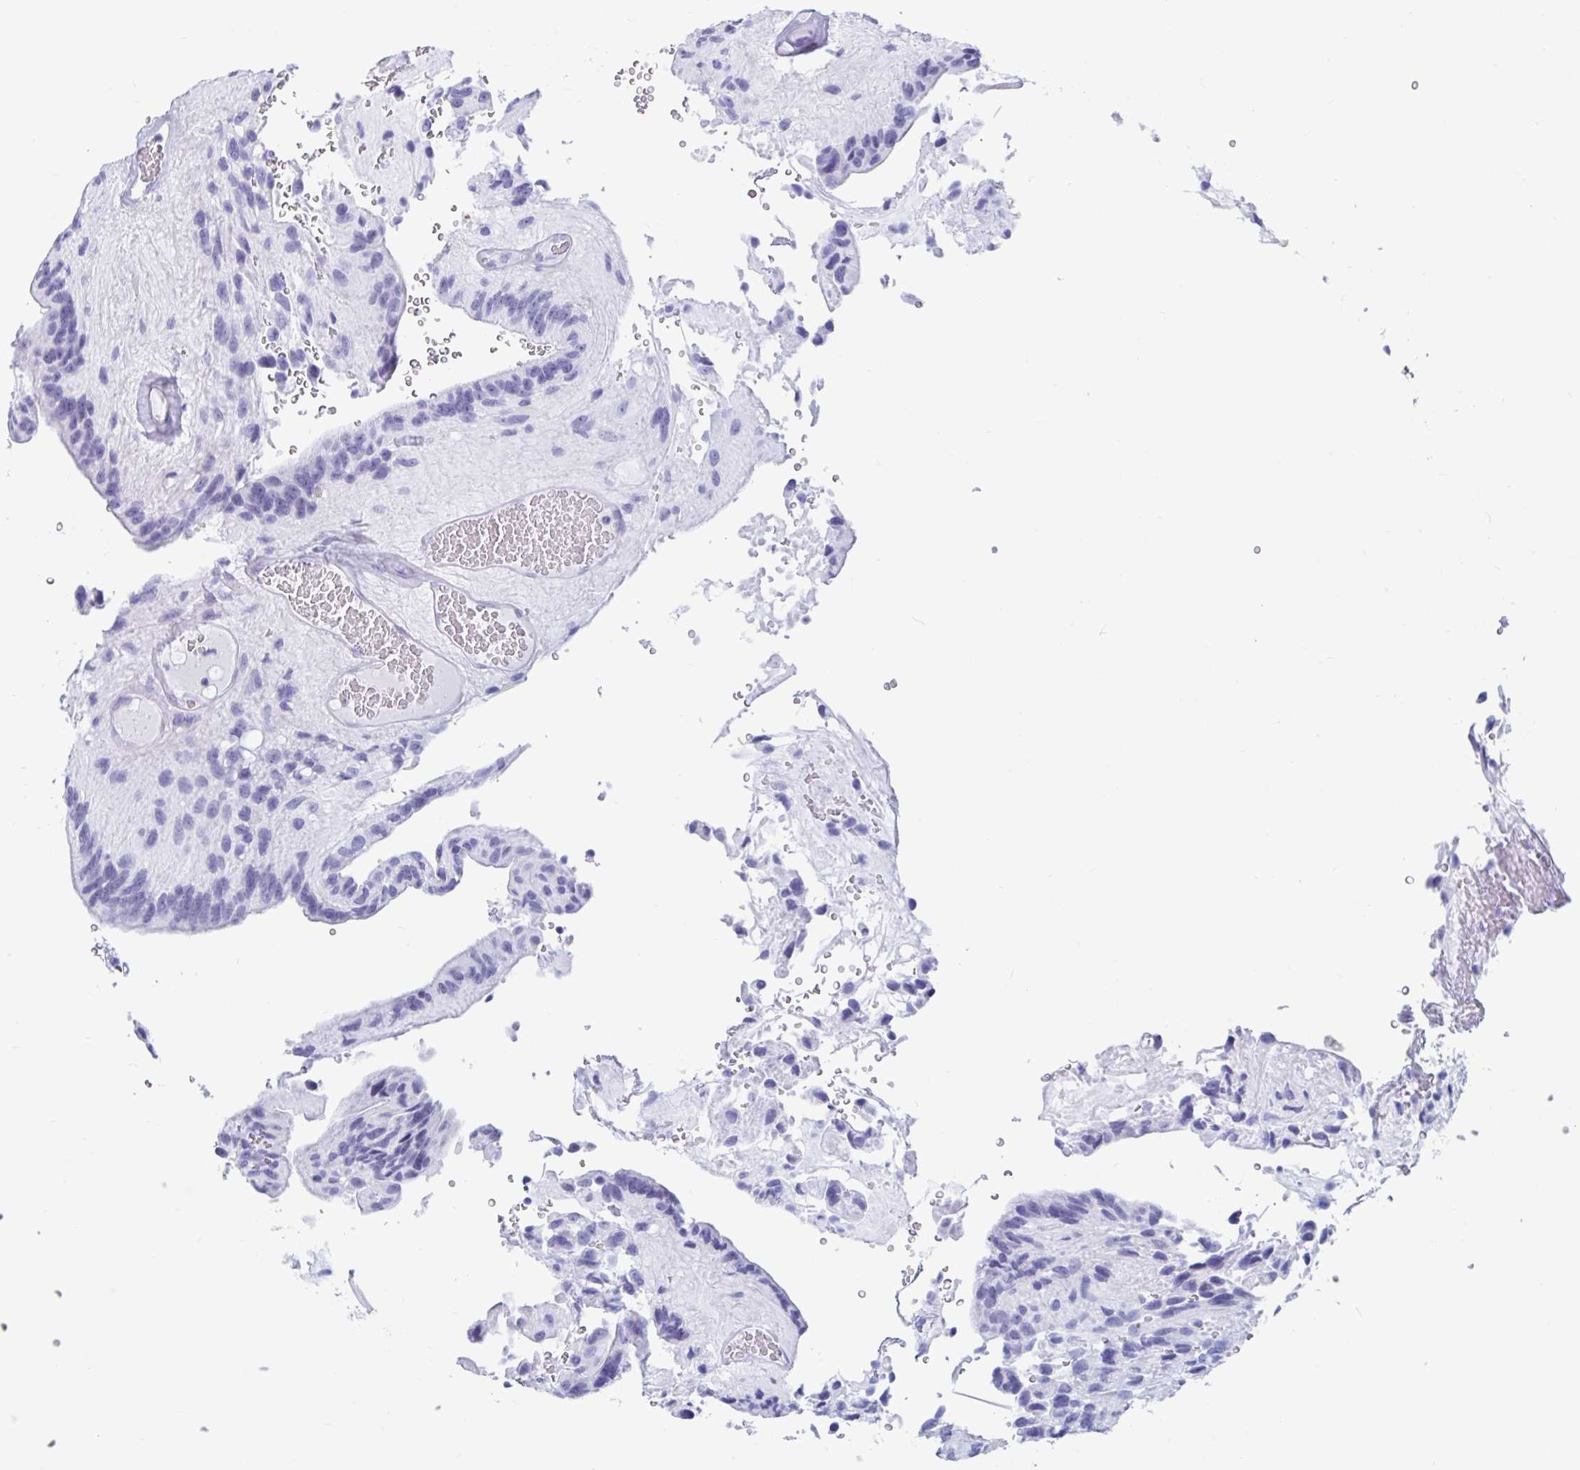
{"staining": {"intensity": "negative", "quantity": "none", "location": "none"}, "tissue": "glioma", "cell_type": "Tumor cells", "image_type": "cancer", "snomed": [{"axis": "morphology", "description": "Glioma, malignant, Low grade"}, {"axis": "topography", "description": "Brain"}], "caption": "Tumor cells are negative for protein expression in human malignant glioma (low-grade).", "gene": "GKN2", "patient": {"sex": "male", "age": 31}}